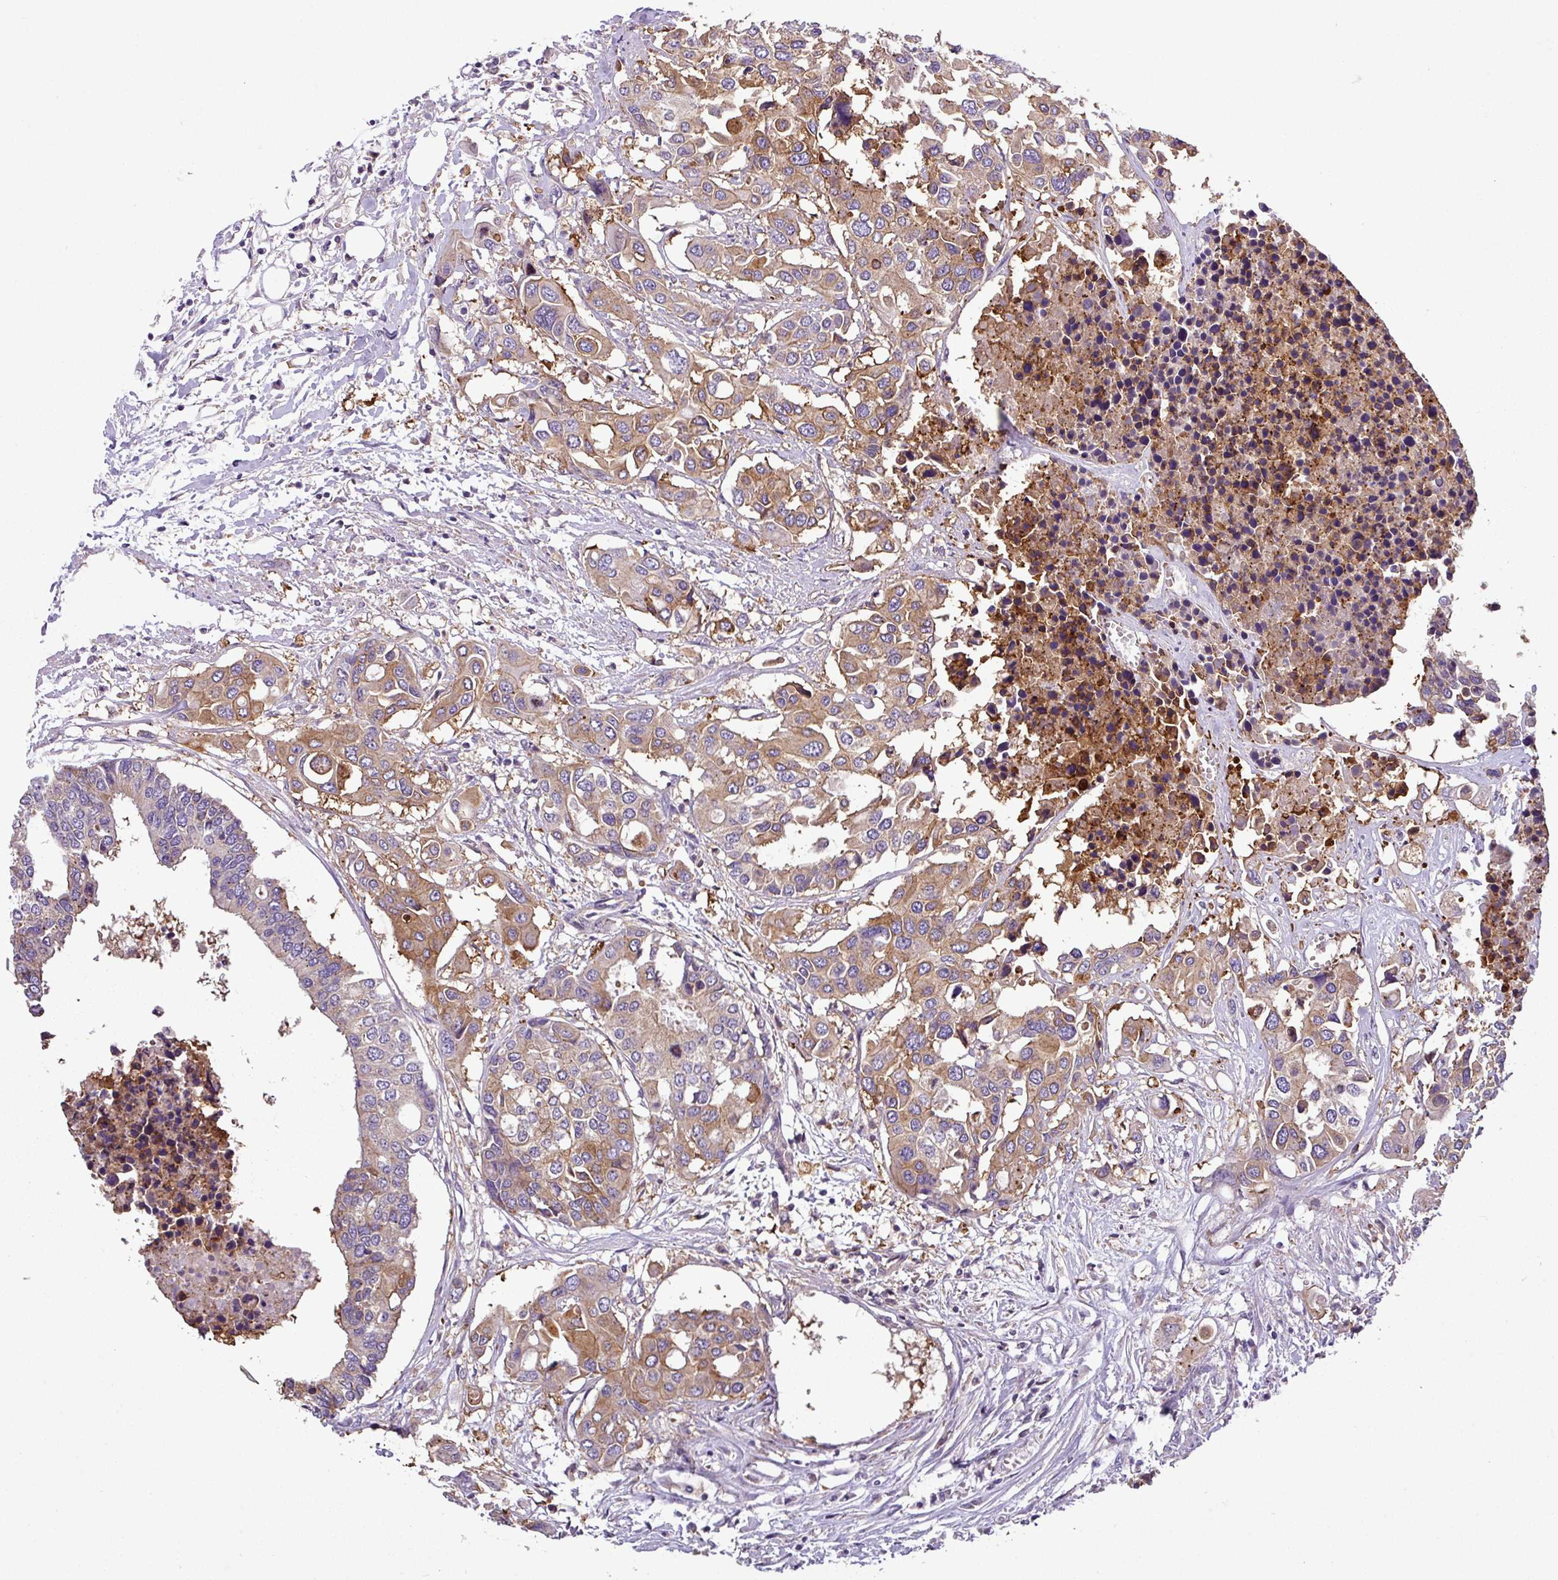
{"staining": {"intensity": "moderate", "quantity": "25%-75%", "location": "cytoplasmic/membranous"}, "tissue": "colorectal cancer", "cell_type": "Tumor cells", "image_type": "cancer", "snomed": [{"axis": "morphology", "description": "Adenocarcinoma, NOS"}, {"axis": "topography", "description": "Colon"}], "caption": "Immunohistochemical staining of human adenocarcinoma (colorectal) demonstrates moderate cytoplasmic/membranous protein staining in about 25%-75% of tumor cells. (DAB (3,3'-diaminobenzidine) IHC with brightfield microscopy, high magnification).", "gene": "SLC23A2", "patient": {"sex": "male", "age": 77}}